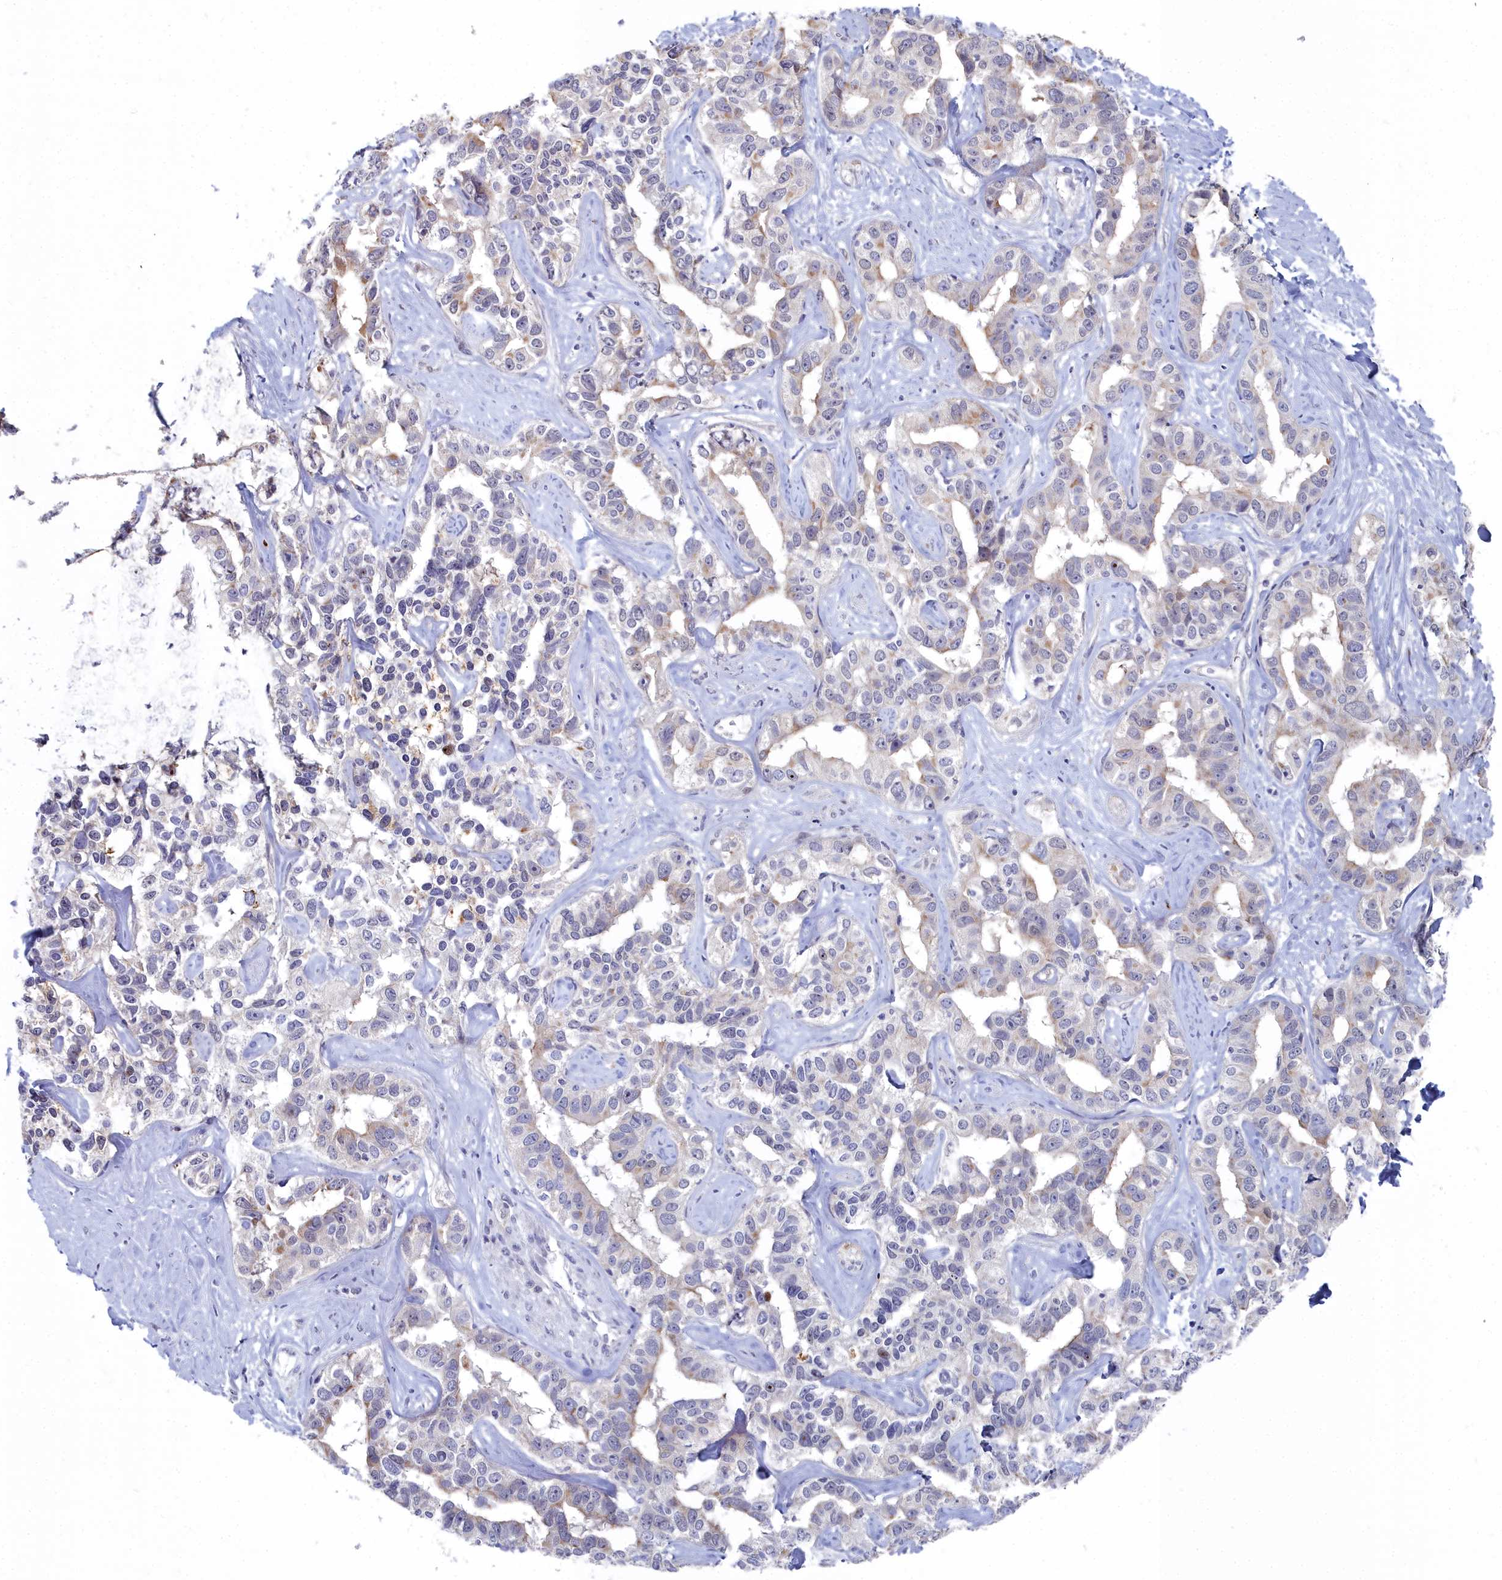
{"staining": {"intensity": "moderate", "quantity": "<25%", "location": "cytoplasmic/membranous"}, "tissue": "liver cancer", "cell_type": "Tumor cells", "image_type": "cancer", "snomed": [{"axis": "morphology", "description": "Cholangiocarcinoma"}, {"axis": "topography", "description": "Liver"}], "caption": "Brown immunohistochemical staining in human liver cholangiocarcinoma reveals moderate cytoplasmic/membranous expression in approximately <25% of tumor cells.", "gene": "RPS27A", "patient": {"sex": "male", "age": 59}}